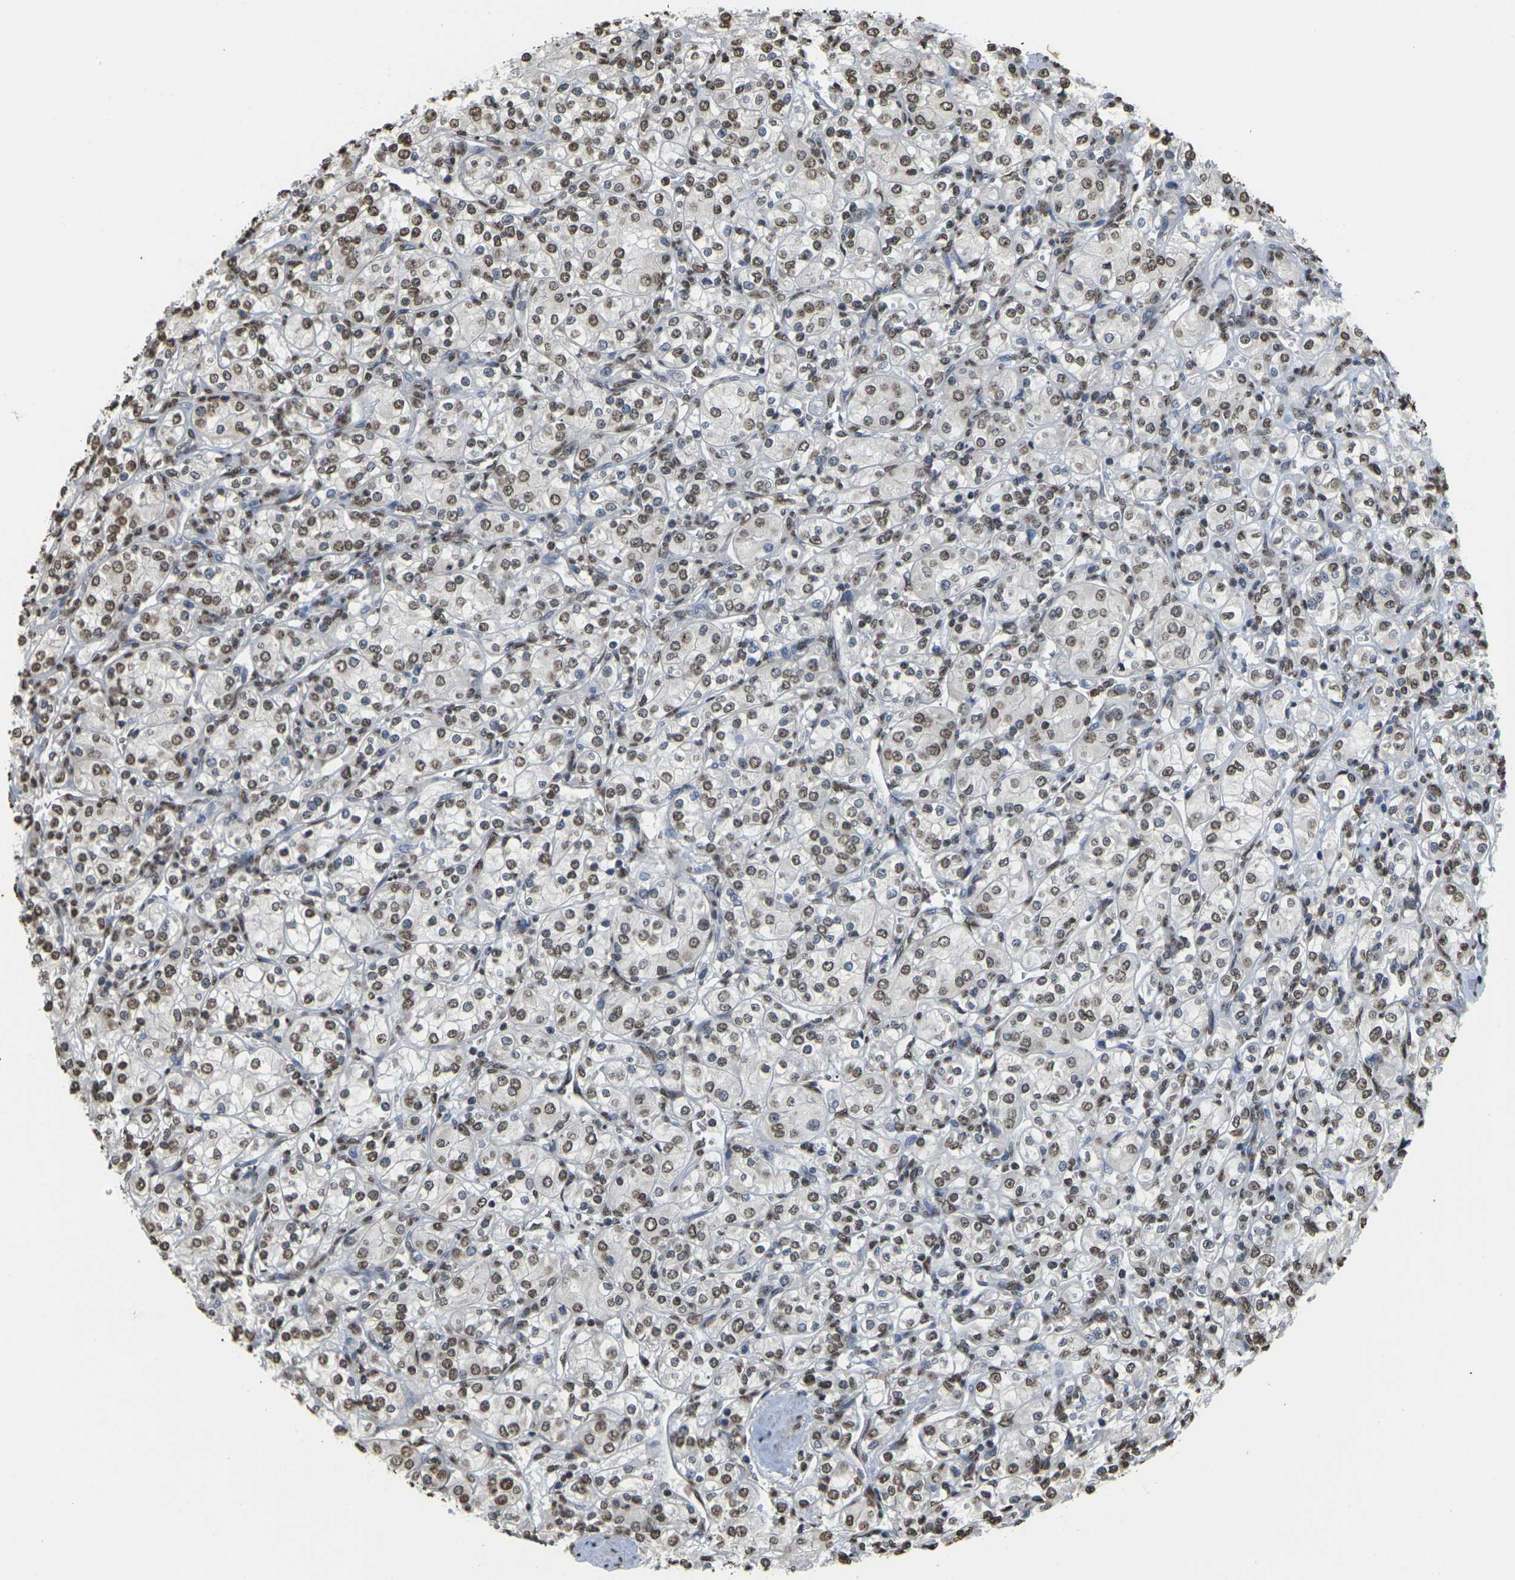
{"staining": {"intensity": "moderate", "quantity": ">75%", "location": "nuclear"}, "tissue": "renal cancer", "cell_type": "Tumor cells", "image_type": "cancer", "snomed": [{"axis": "morphology", "description": "Adenocarcinoma, NOS"}, {"axis": "topography", "description": "Kidney"}], "caption": "Immunohistochemistry (IHC) (DAB) staining of human renal adenocarcinoma demonstrates moderate nuclear protein positivity in approximately >75% of tumor cells.", "gene": "EMSY", "patient": {"sex": "male", "age": 77}}